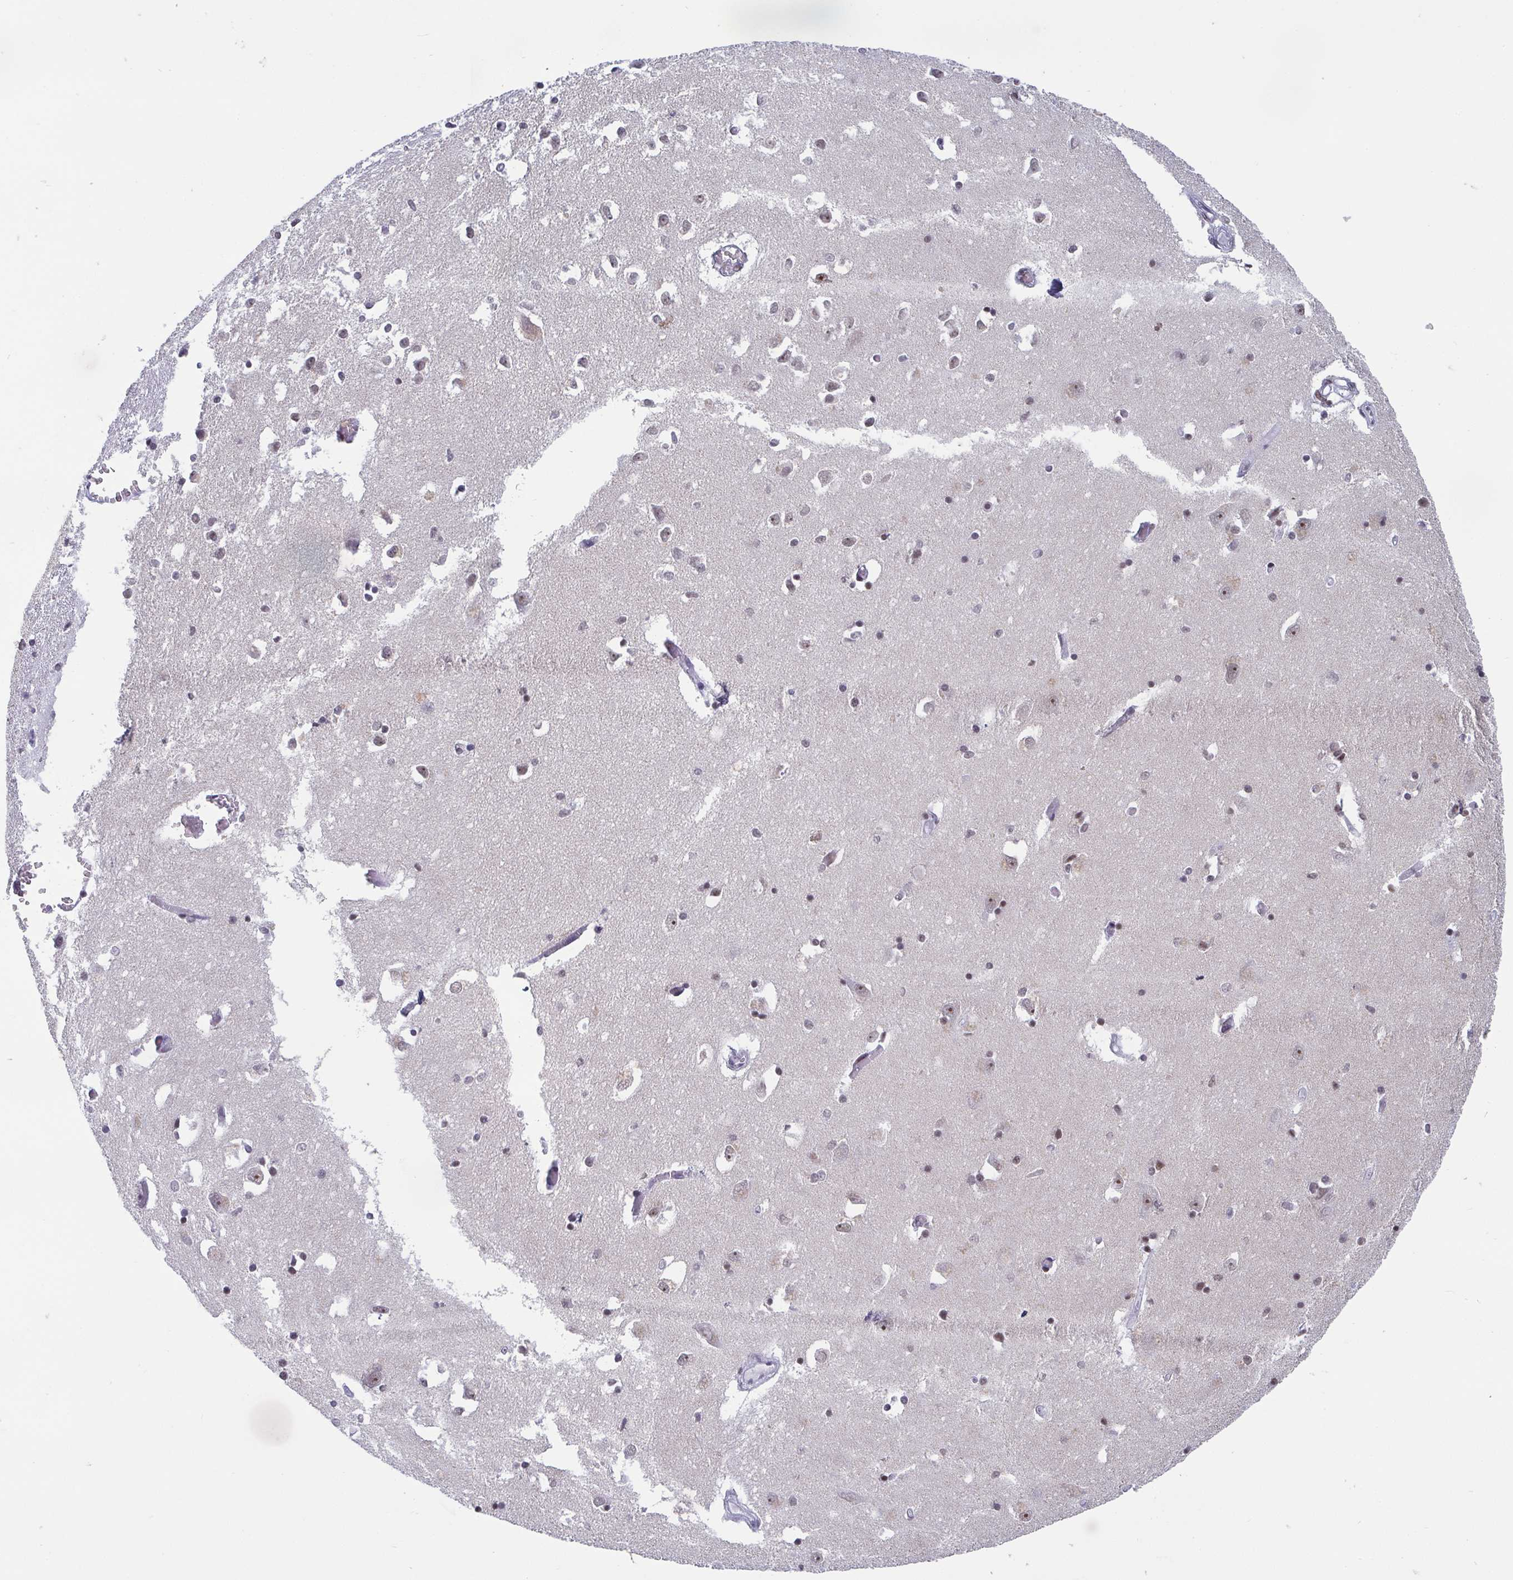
{"staining": {"intensity": "moderate", "quantity": "<25%", "location": "nuclear"}, "tissue": "caudate", "cell_type": "Glial cells", "image_type": "normal", "snomed": [{"axis": "morphology", "description": "Normal tissue, NOS"}, {"axis": "topography", "description": "Lateral ventricle wall"}, {"axis": "topography", "description": "Hippocampus"}], "caption": "Immunohistochemical staining of normal caudate demonstrates low levels of moderate nuclear staining in about <25% of glial cells. (Stains: DAB (3,3'-diaminobenzidine) in brown, nuclei in blue, Microscopy: brightfield microscopy at high magnification).", "gene": "CTCF", "patient": {"sex": "female", "age": 63}}